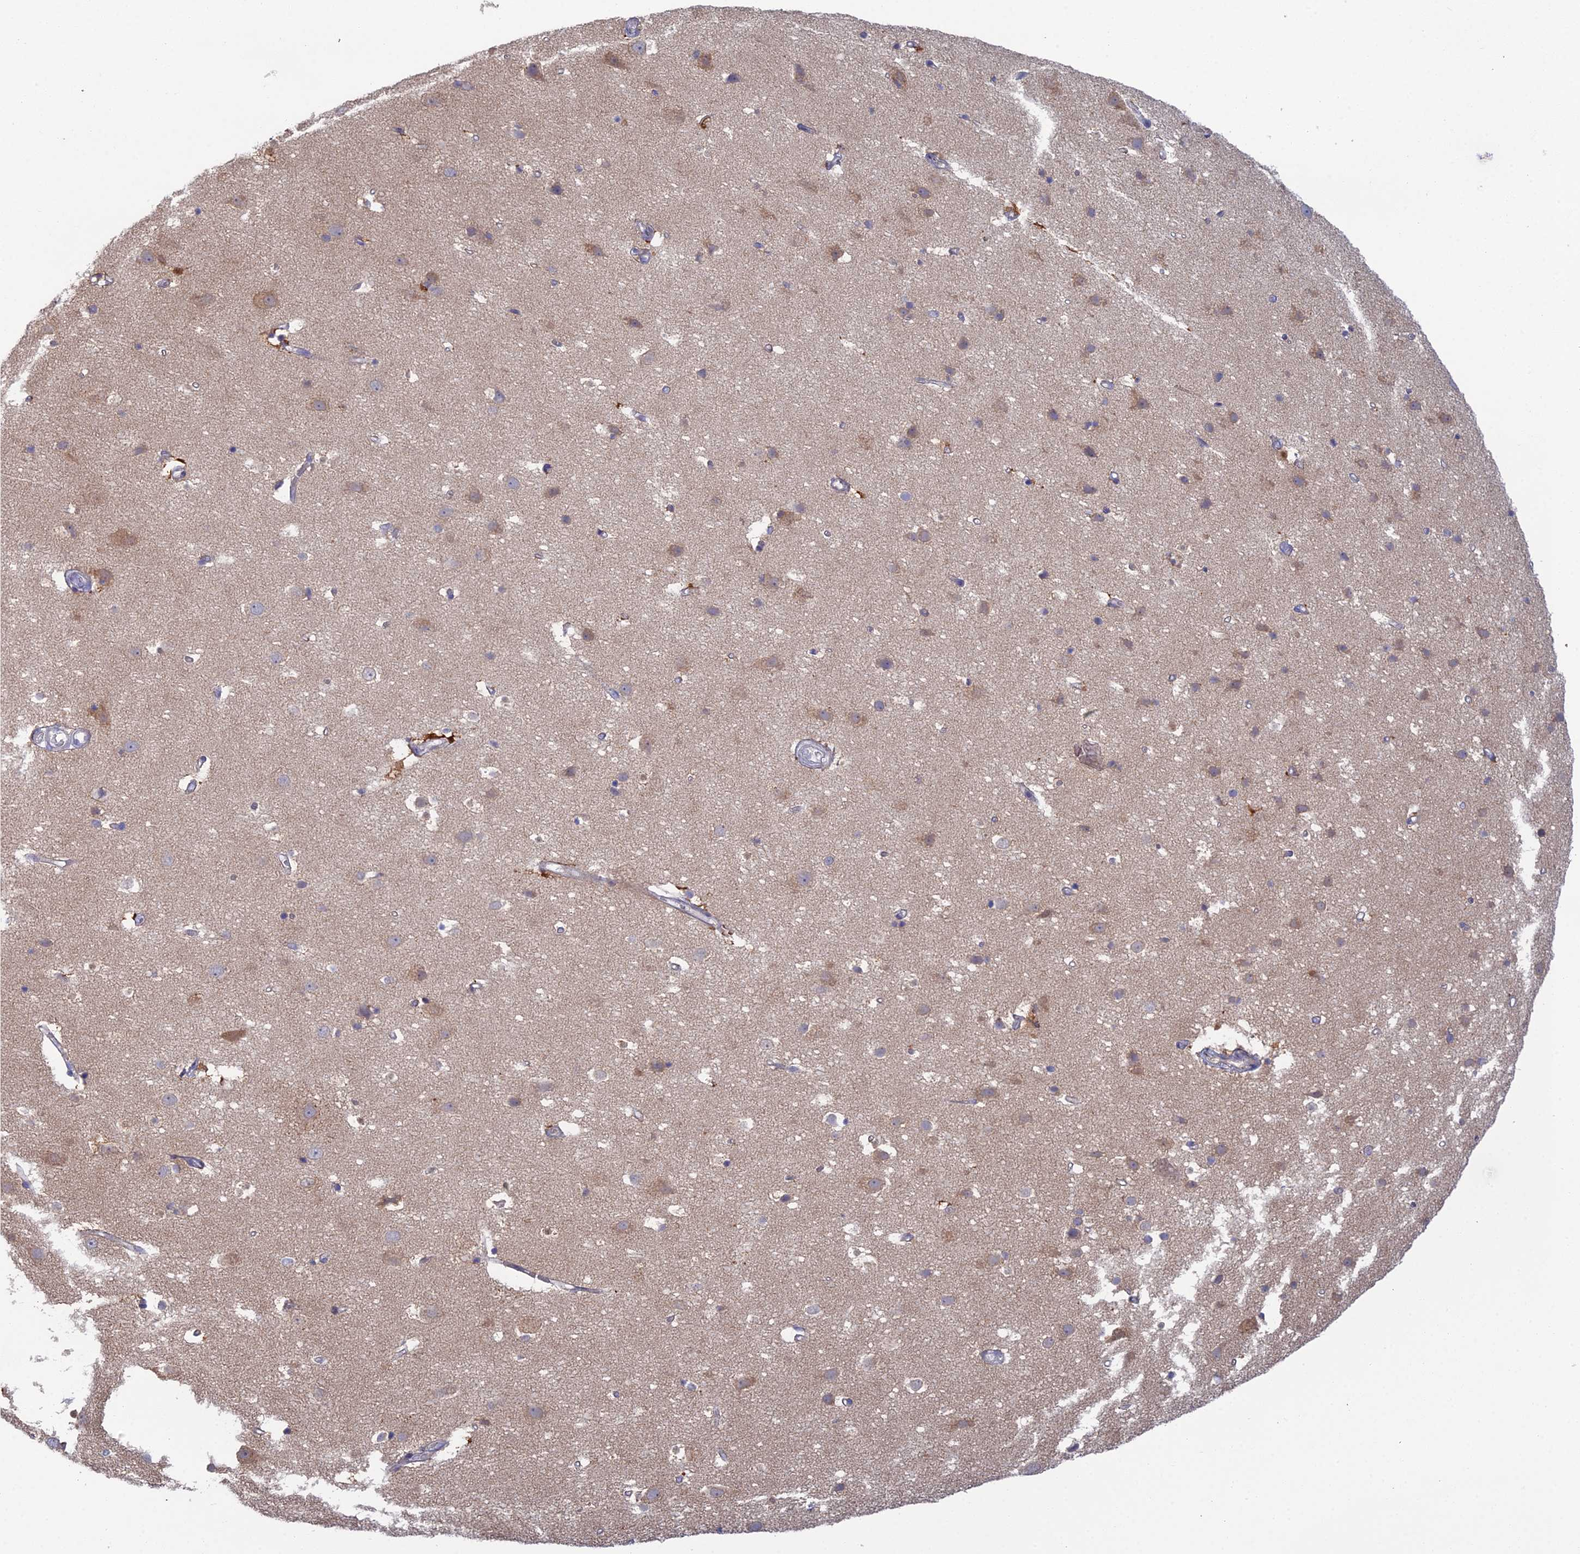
{"staining": {"intensity": "negative", "quantity": "none", "location": "none"}, "tissue": "cerebral cortex", "cell_type": "Endothelial cells", "image_type": "normal", "snomed": [{"axis": "morphology", "description": "Normal tissue, NOS"}, {"axis": "topography", "description": "Cerebral cortex"}], "caption": "A high-resolution micrograph shows IHC staining of benign cerebral cortex, which displays no significant positivity in endothelial cells.", "gene": "ARL16", "patient": {"sex": "male", "age": 54}}